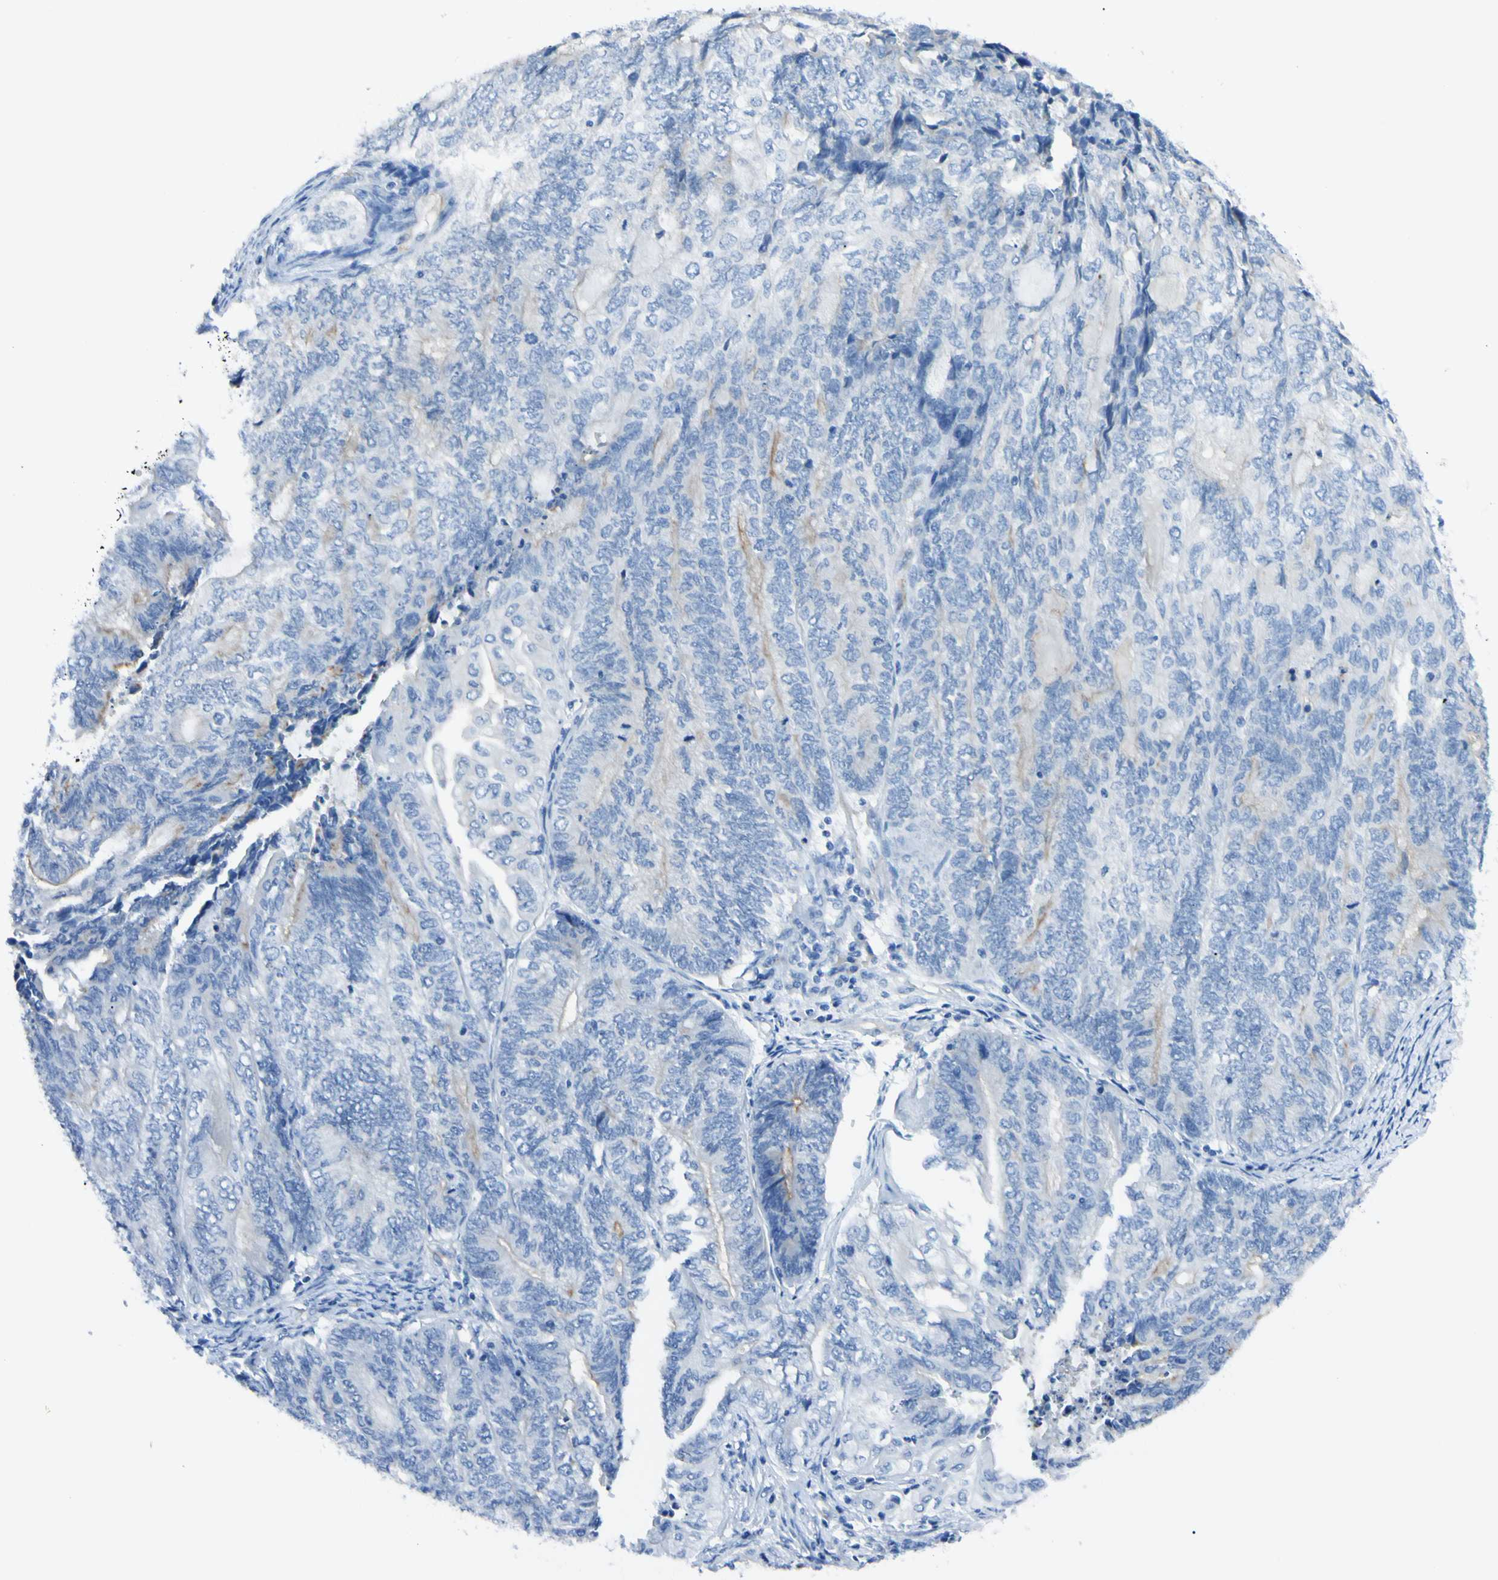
{"staining": {"intensity": "weak", "quantity": "<25%", "location": "cytoplasmic/membranous"}, "tissue": "endometrial cancer", "cell_type": "Tumor cells", "image_type": "cancer", "snomed": [{"axis": "morphology", "description": "Adenocarcinoma, NOS"}, {"axis": "topography", "description": "Uterus"}, {"axis": "topography", "description": "Endometrium"}], "caption": "The image exhibits no significant positivity in tumor cells of endometrial cancer.", "gene": "FOLH1", "patient": {"sex": "female", "age": 70}}